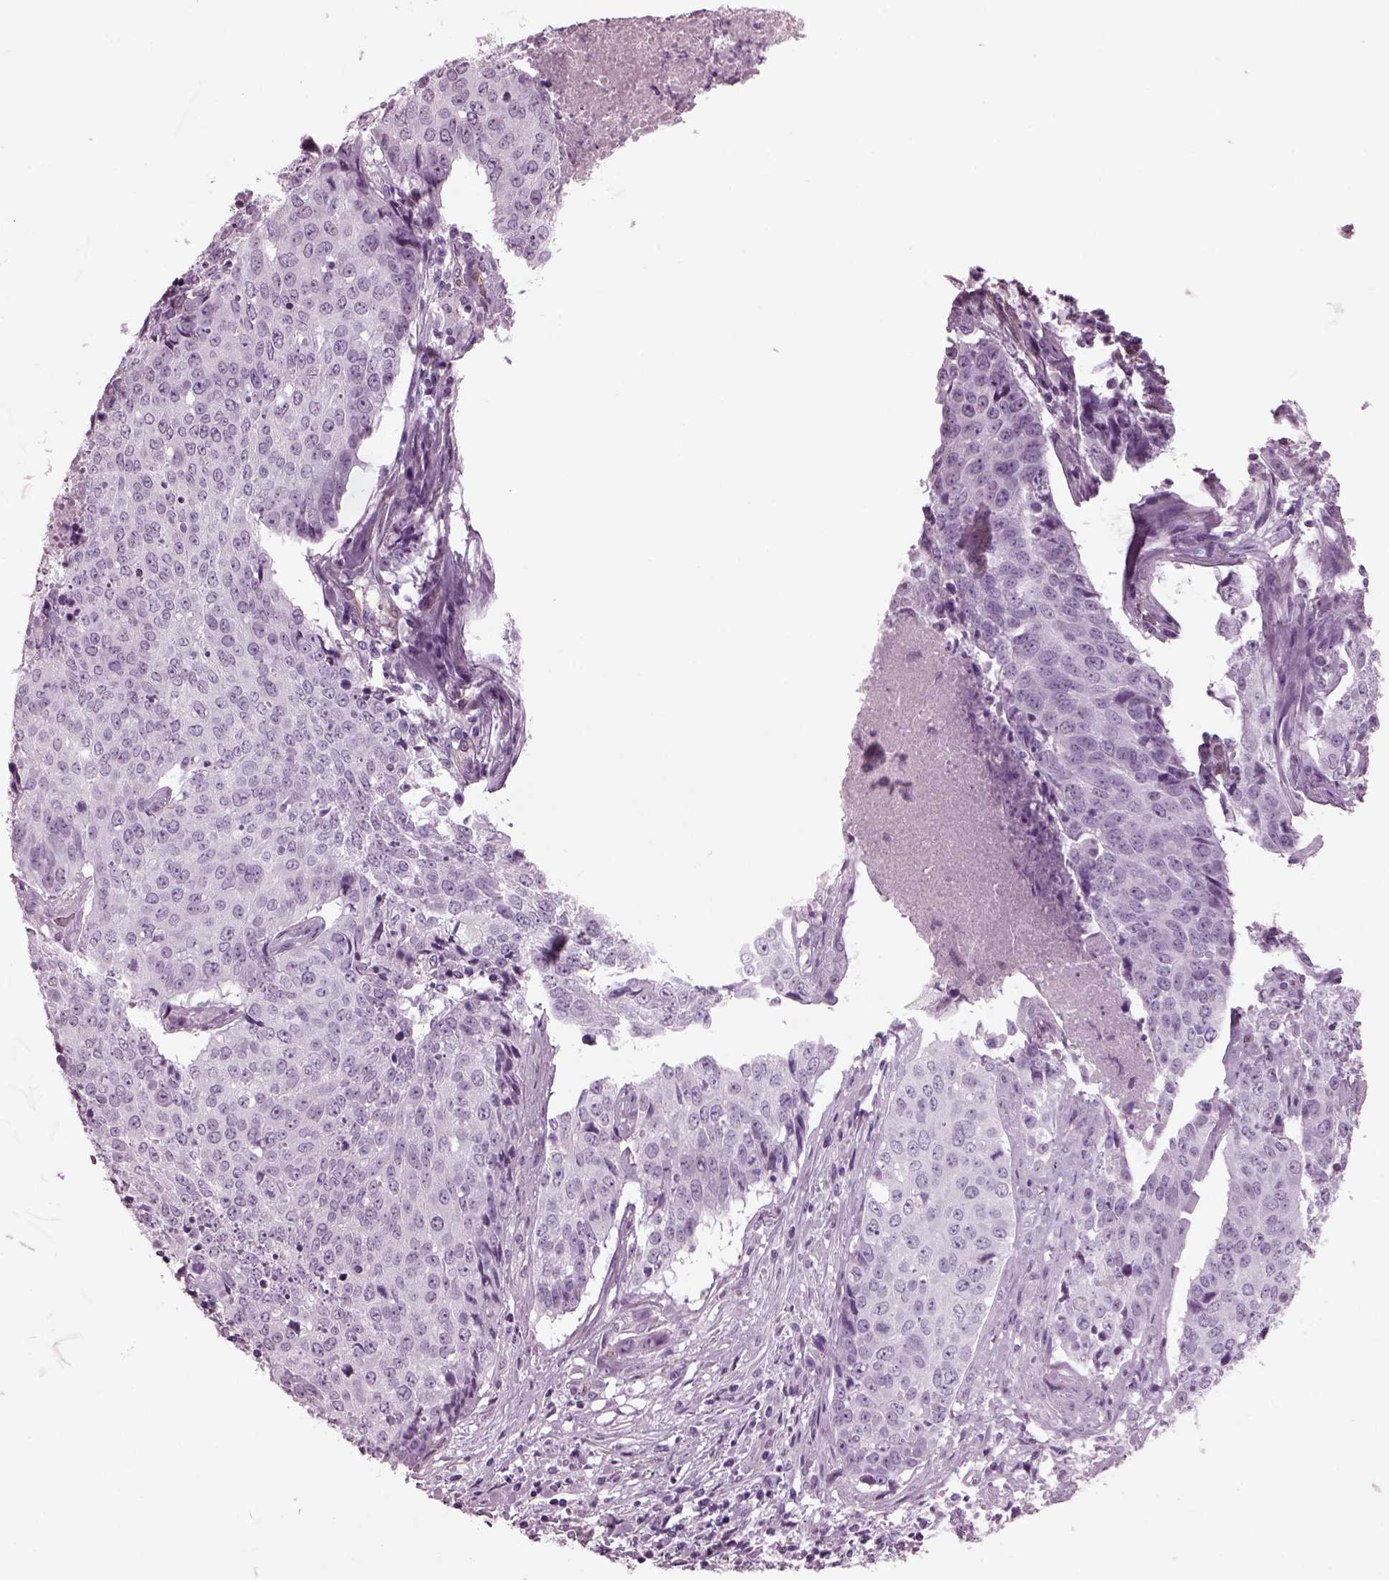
{"staining": {"intensity": "negative", "quantity": "none", "location": "none"}, "tissue": "lung cancer", "cell_type": "Tumor cells", "image_type": "cancer", "snomed": [{"axis": "morphology", "description": "Normal tissue, NOS"}, {"axis": "morphology", "description": "Squamous cell carcinoma, NOS"}, {"axis": "topography", "description": "Bronchus"}, {"axis": "topography", "description": "Lung"}], "caption": "Tumor cells are negative for brown protein staining in squamous cell carcinoma (lung).", "gene": "TPPP2", "patient": {"sex": "male", "age": 64}}